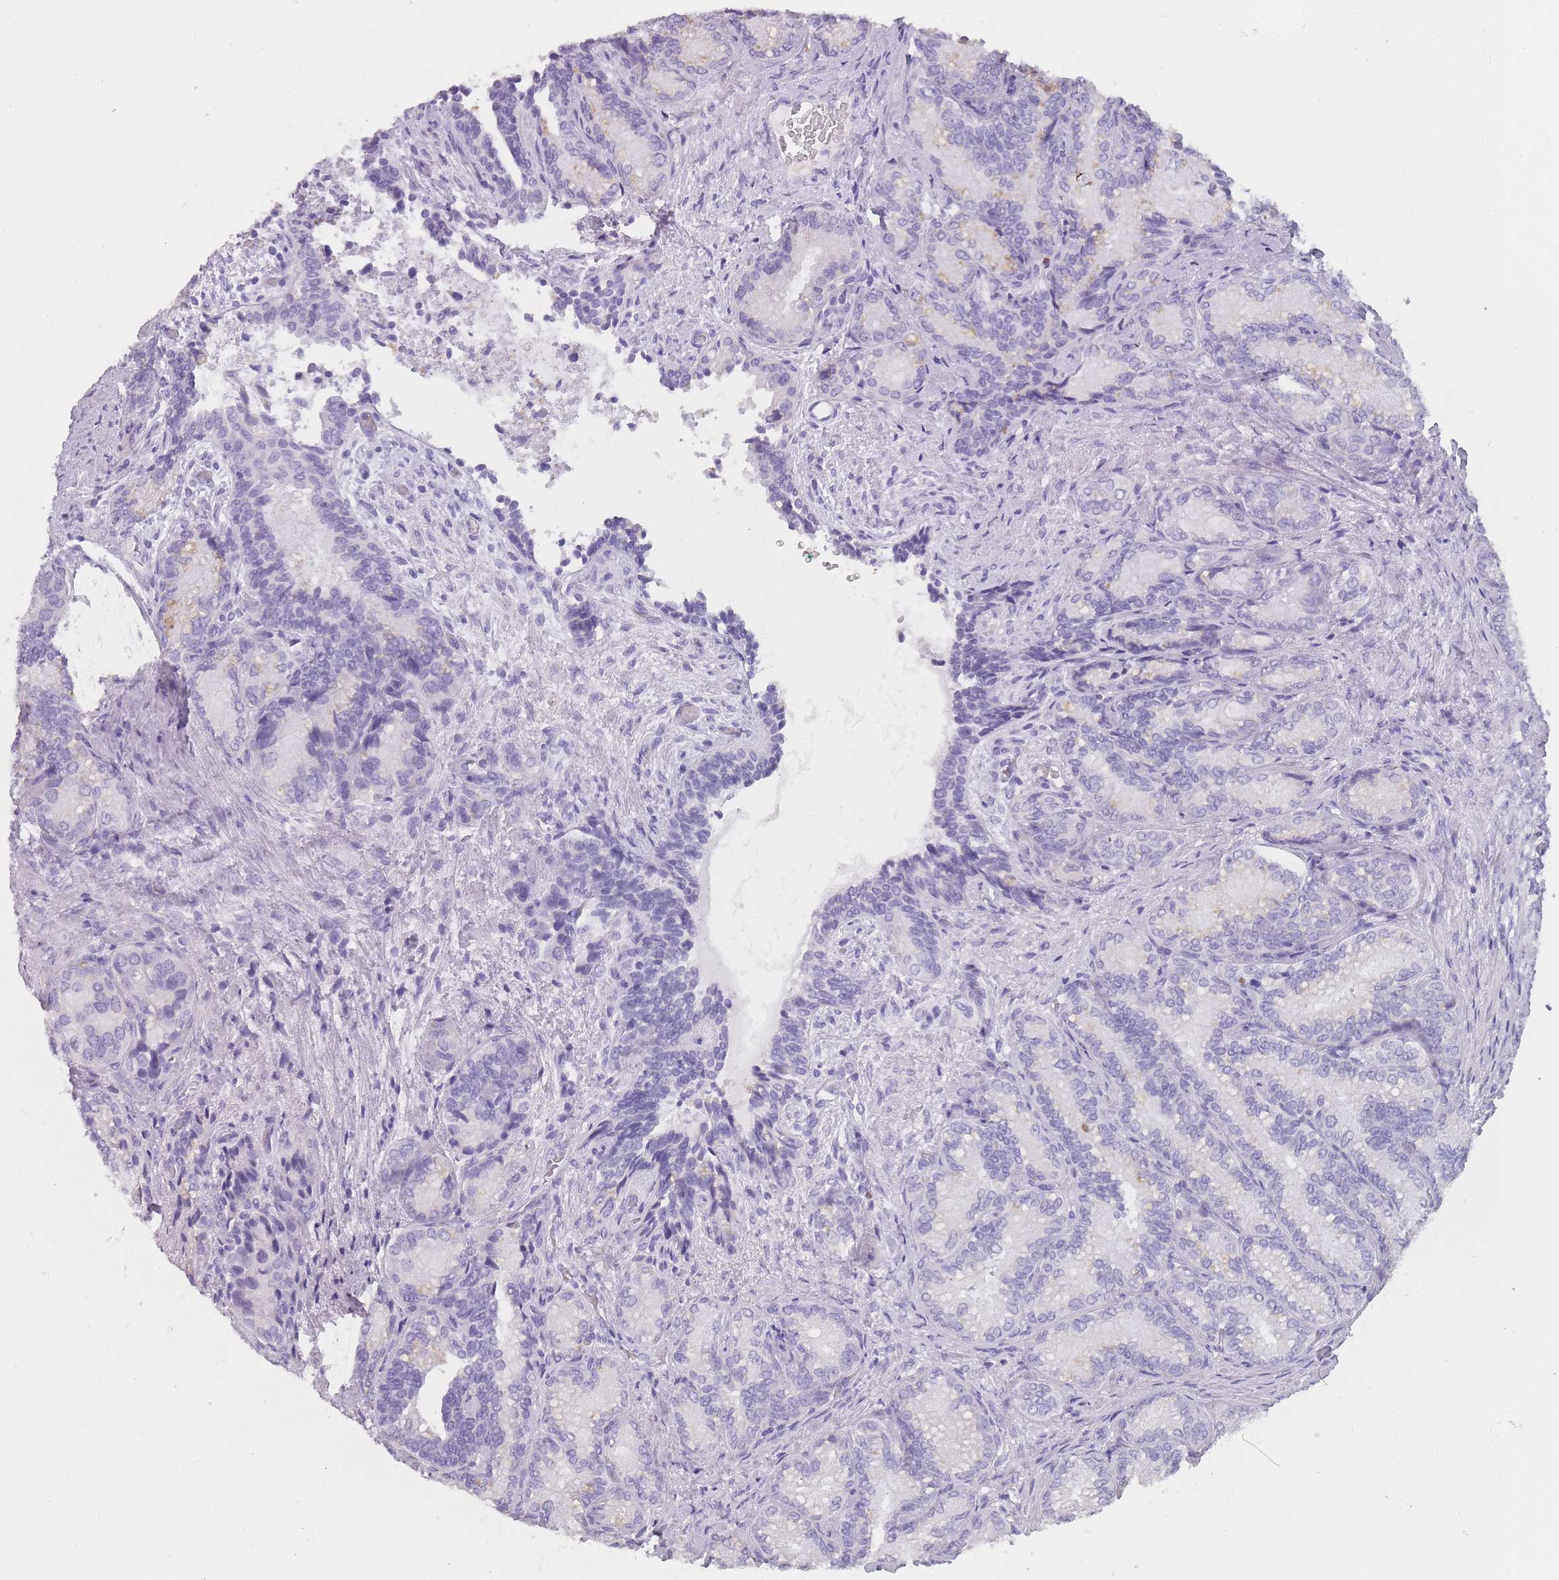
{"staining": {"intensity": "negative", "quantity": "none", "location": "none"}, "tissue": "seminal vesicle", "cell_type": "Glandular cells", "image_type": "normal", "snomed": [{"axis": "morphology", "description": "Normal tissue, NOS"}, {"axis": "topography", "description": "Seminal veicle"}], "caption": "IHC of unremarkable seminal vesicle exhibits no positivity in glandular cells. (Brightfield microscopy of DAB immunohistochemistry at high magnification).", "gene": "TCP11X1", "patient": {"sex": "male", "age": 58}}